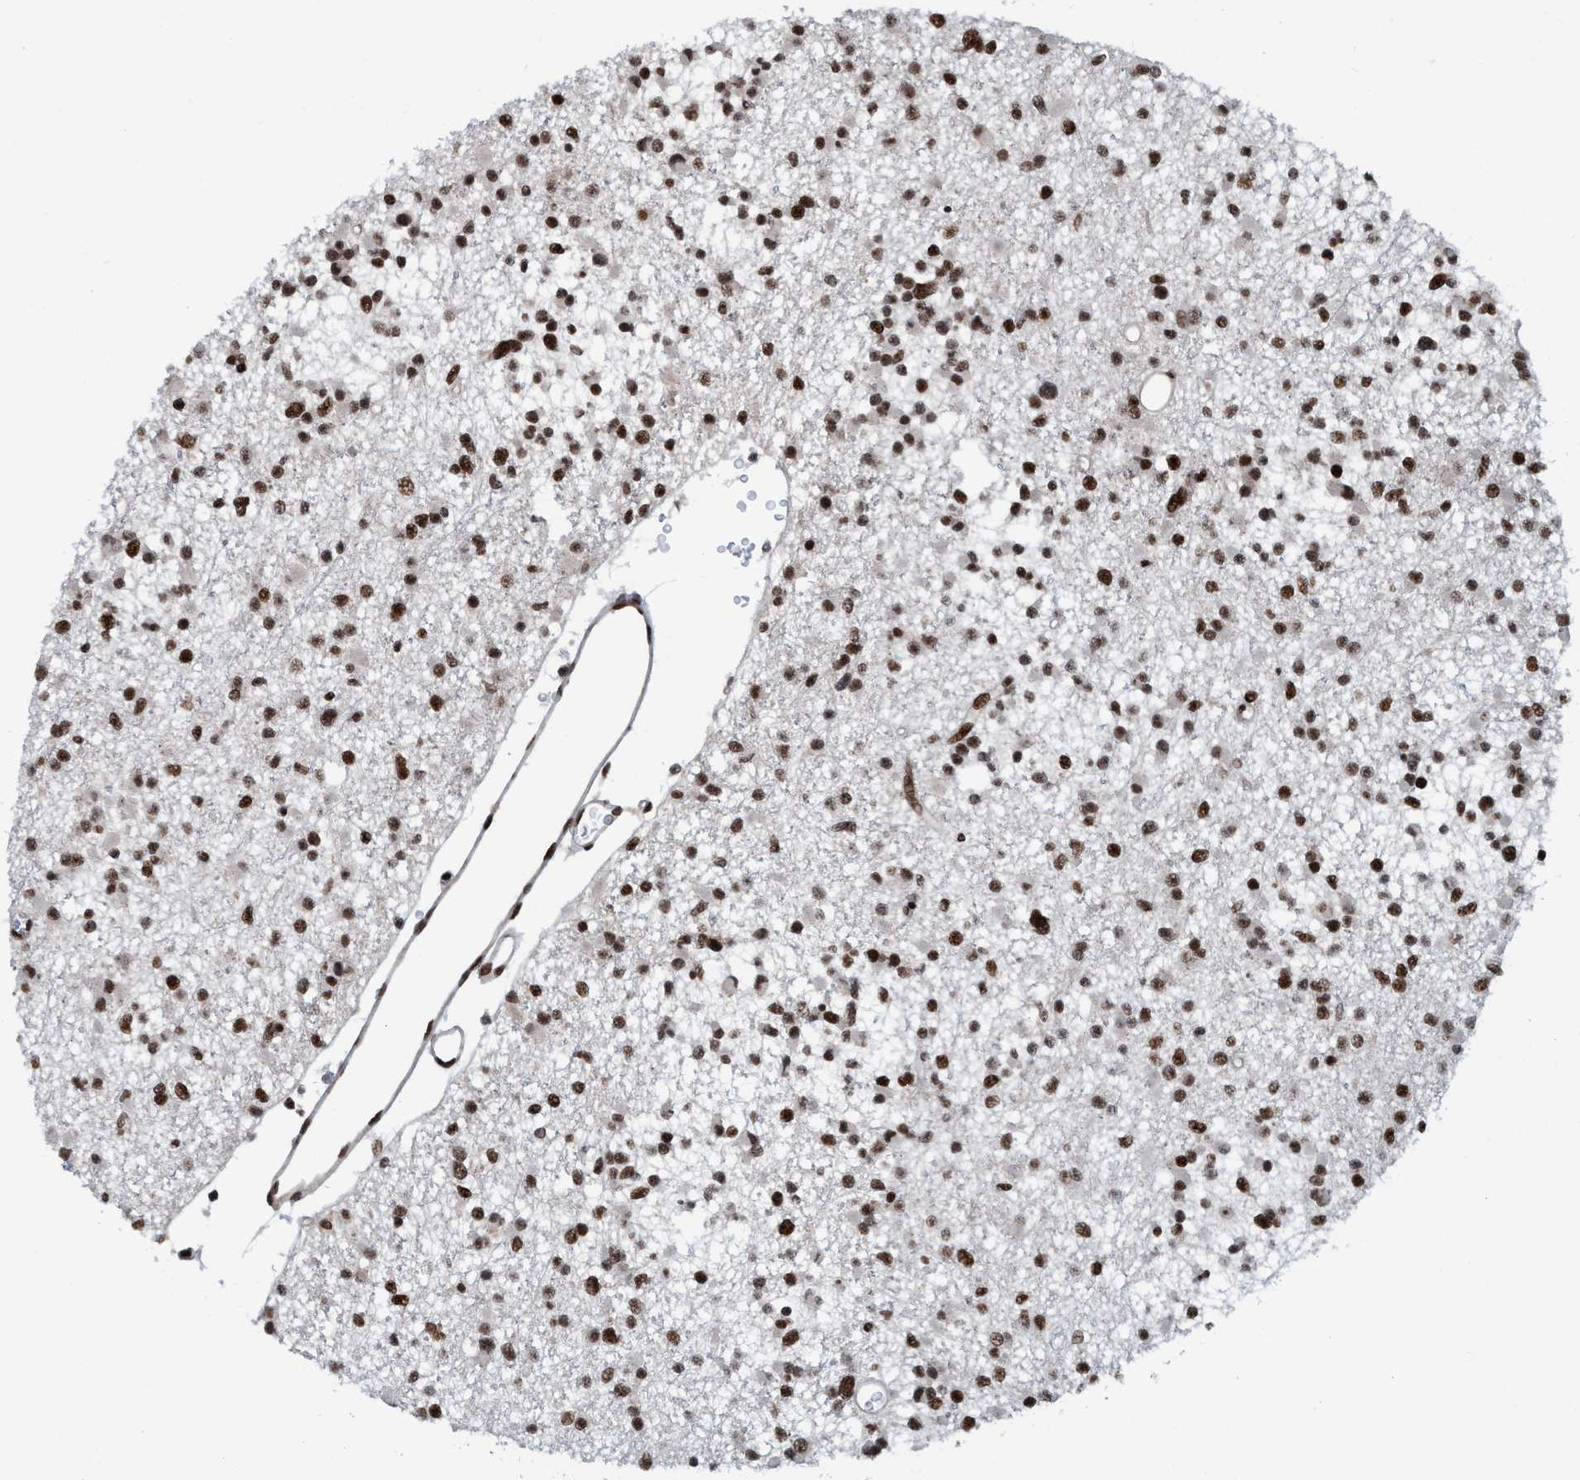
{"staining": {"intensity": "strong", "quantity": ">75%", "location": "nuclear"}, "tissue": "glioma", "cell_type": "Tumor cells", "image_type": "cancer", "snomed": [{"axis": "morphology", "description": "Glioma, malignant, Low grade"}, {"axis": "topography", "description": "Brain"}], "caption": "Strong nuclear protein staining is appreciated in approximately >75% of tumor cells in malignant glioma (low-grade). (Brightfield microscopy of DAB IHC at high magnification).", "gene": "TOPBP1", "patient": {"sex": "female", "age": 22}}